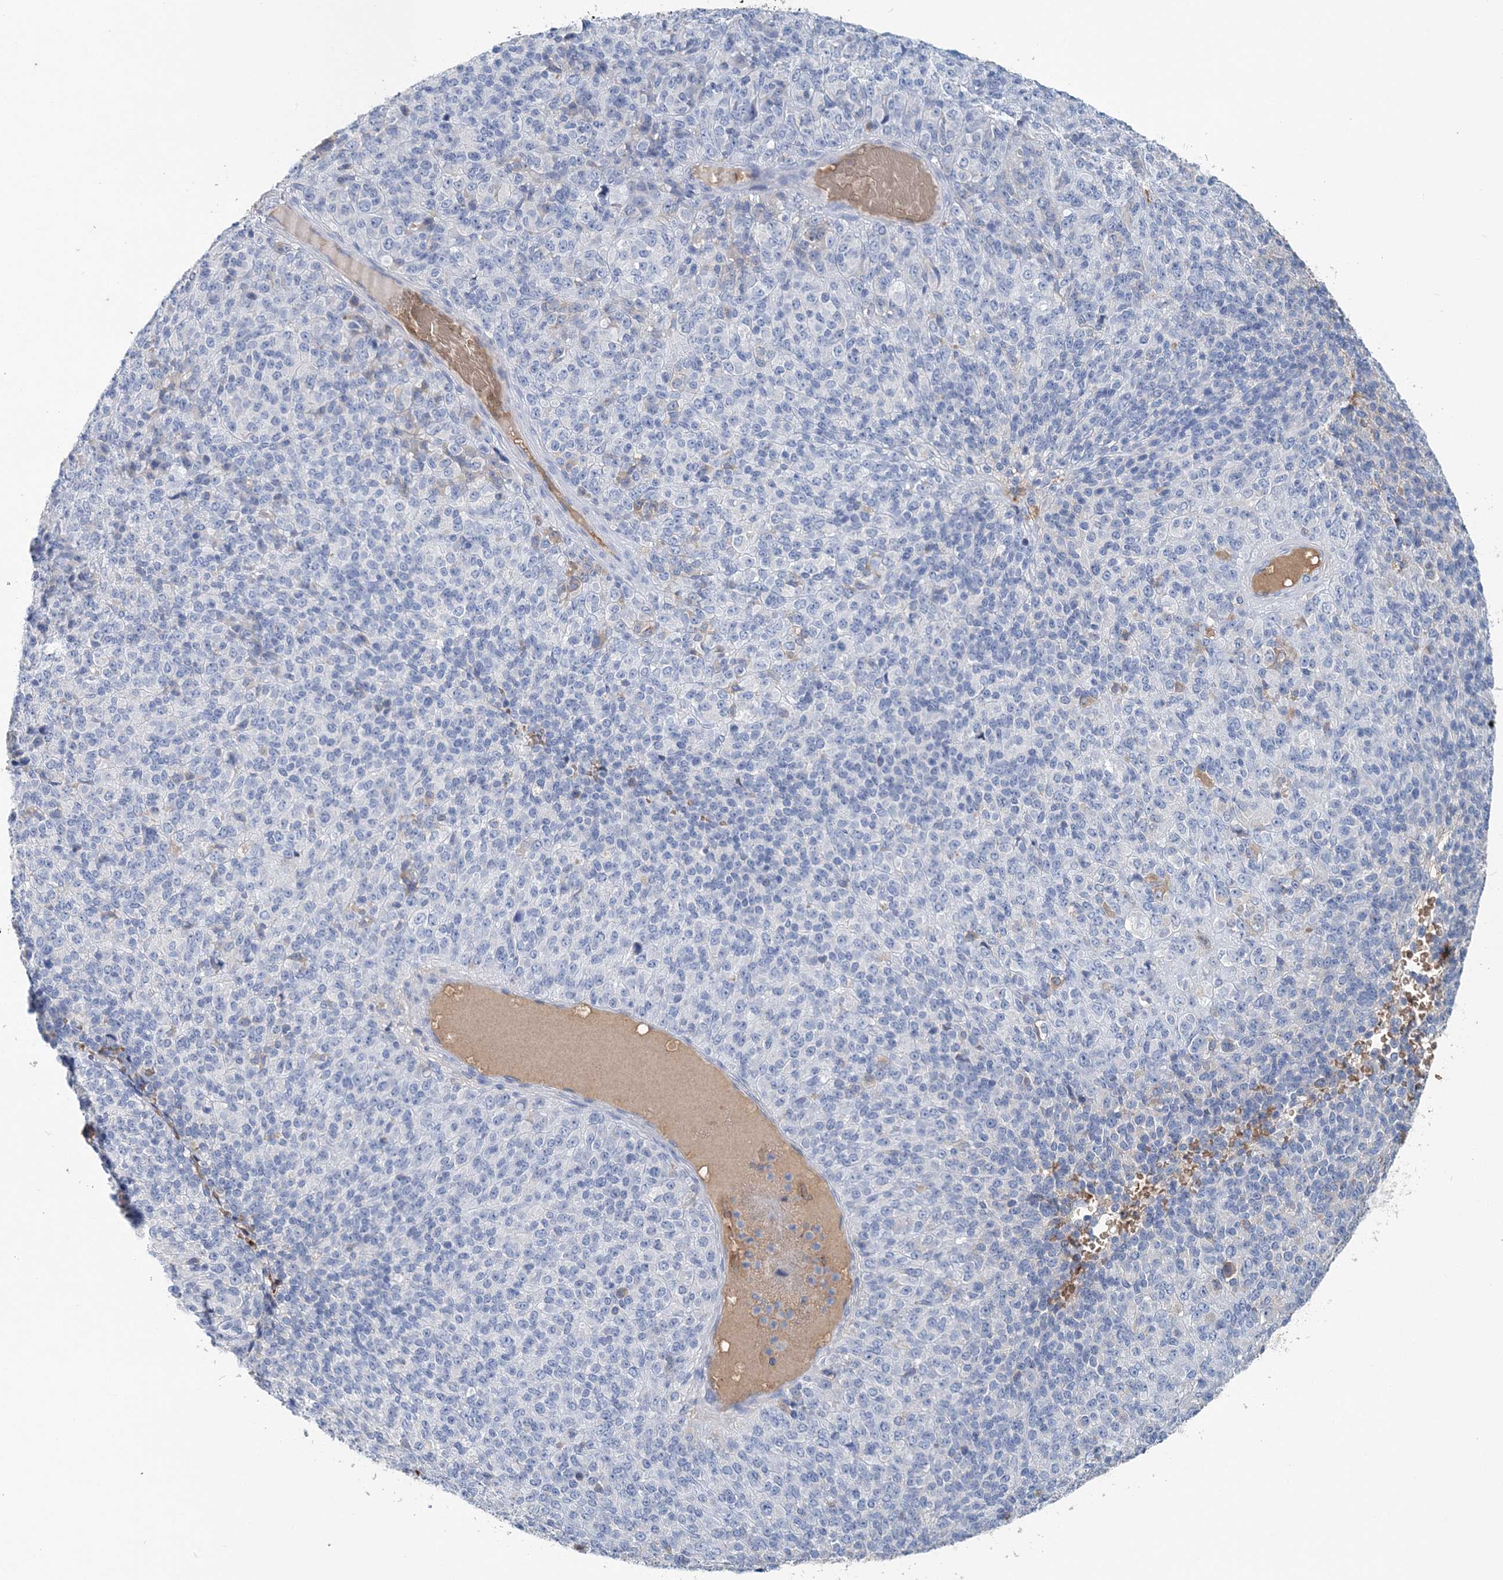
{"staining": {"intensity": "negative", "quantity": "none", "location": "none"}, "tissue": "melanoma", "cell_type": "Tumor cells", "image_type": "cancer", "snomed": [{"axis": "morphology", "description": "Malignant melanoma, Metastatic site"}, {"axis": "topography", "description": "Brain"}], "caption": "Tumor cells are negative for protein expression in human malignant melanoma (metastatic site).", "gene": "HBD", "patient": {"sex": "female", "age": 56}}